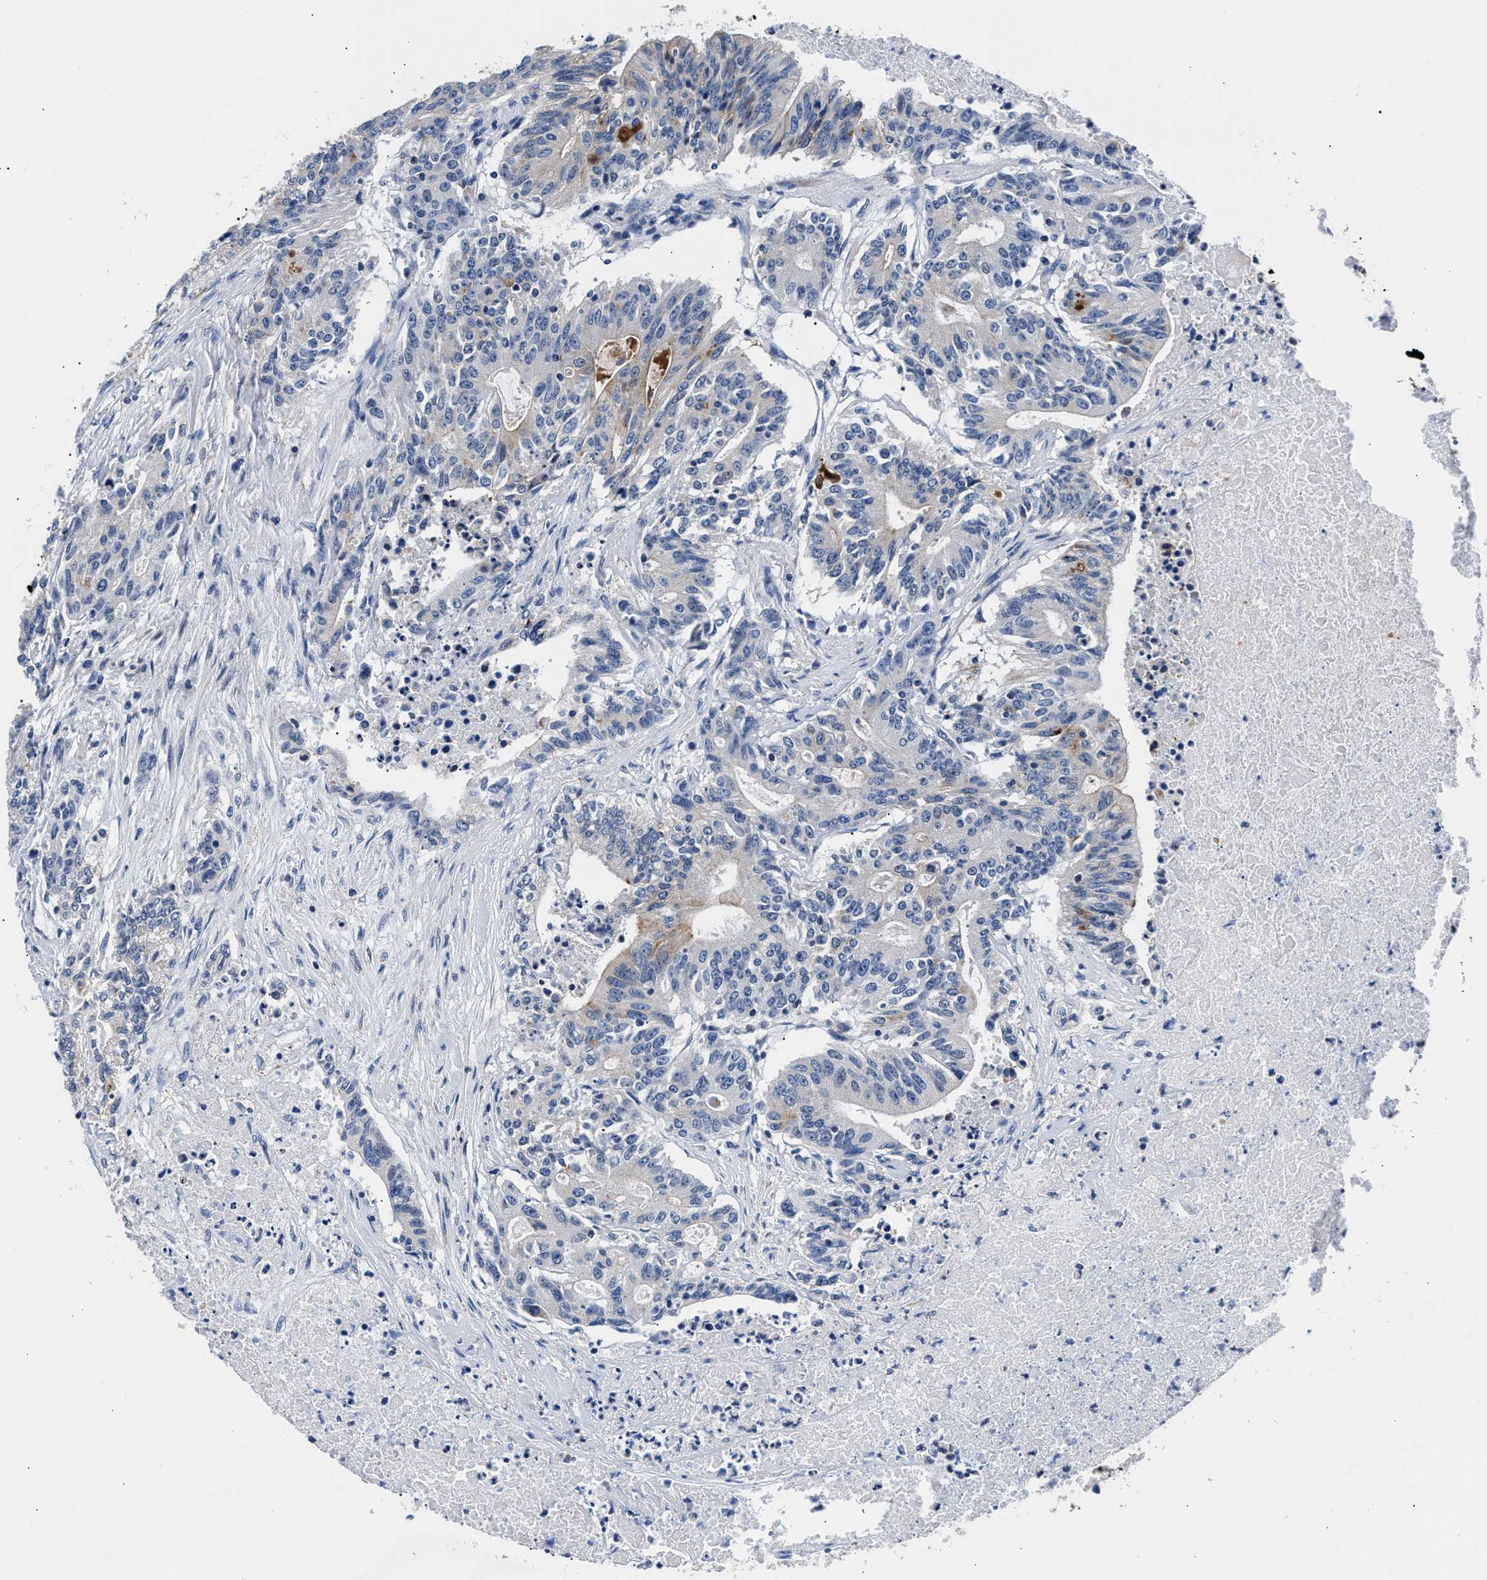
{"staining": {"intensity": "negative", "quantity": "none", "location": "none"}, "tissue": "colorectal cancer", "cell_type": "Tumor cells", "image_type": "cancer", "snomed": [{"axis": "morphology", "description": "Adenocarcinoma, NOS"}, {"axis": "topography", "description": "Colon"}], "caption": "The histopathology image shows no significant expression in tumor cells of adenocarcinoma (colorectal).", "gene": "PHF24", "patient": {"sex": "female", "age": 77}}